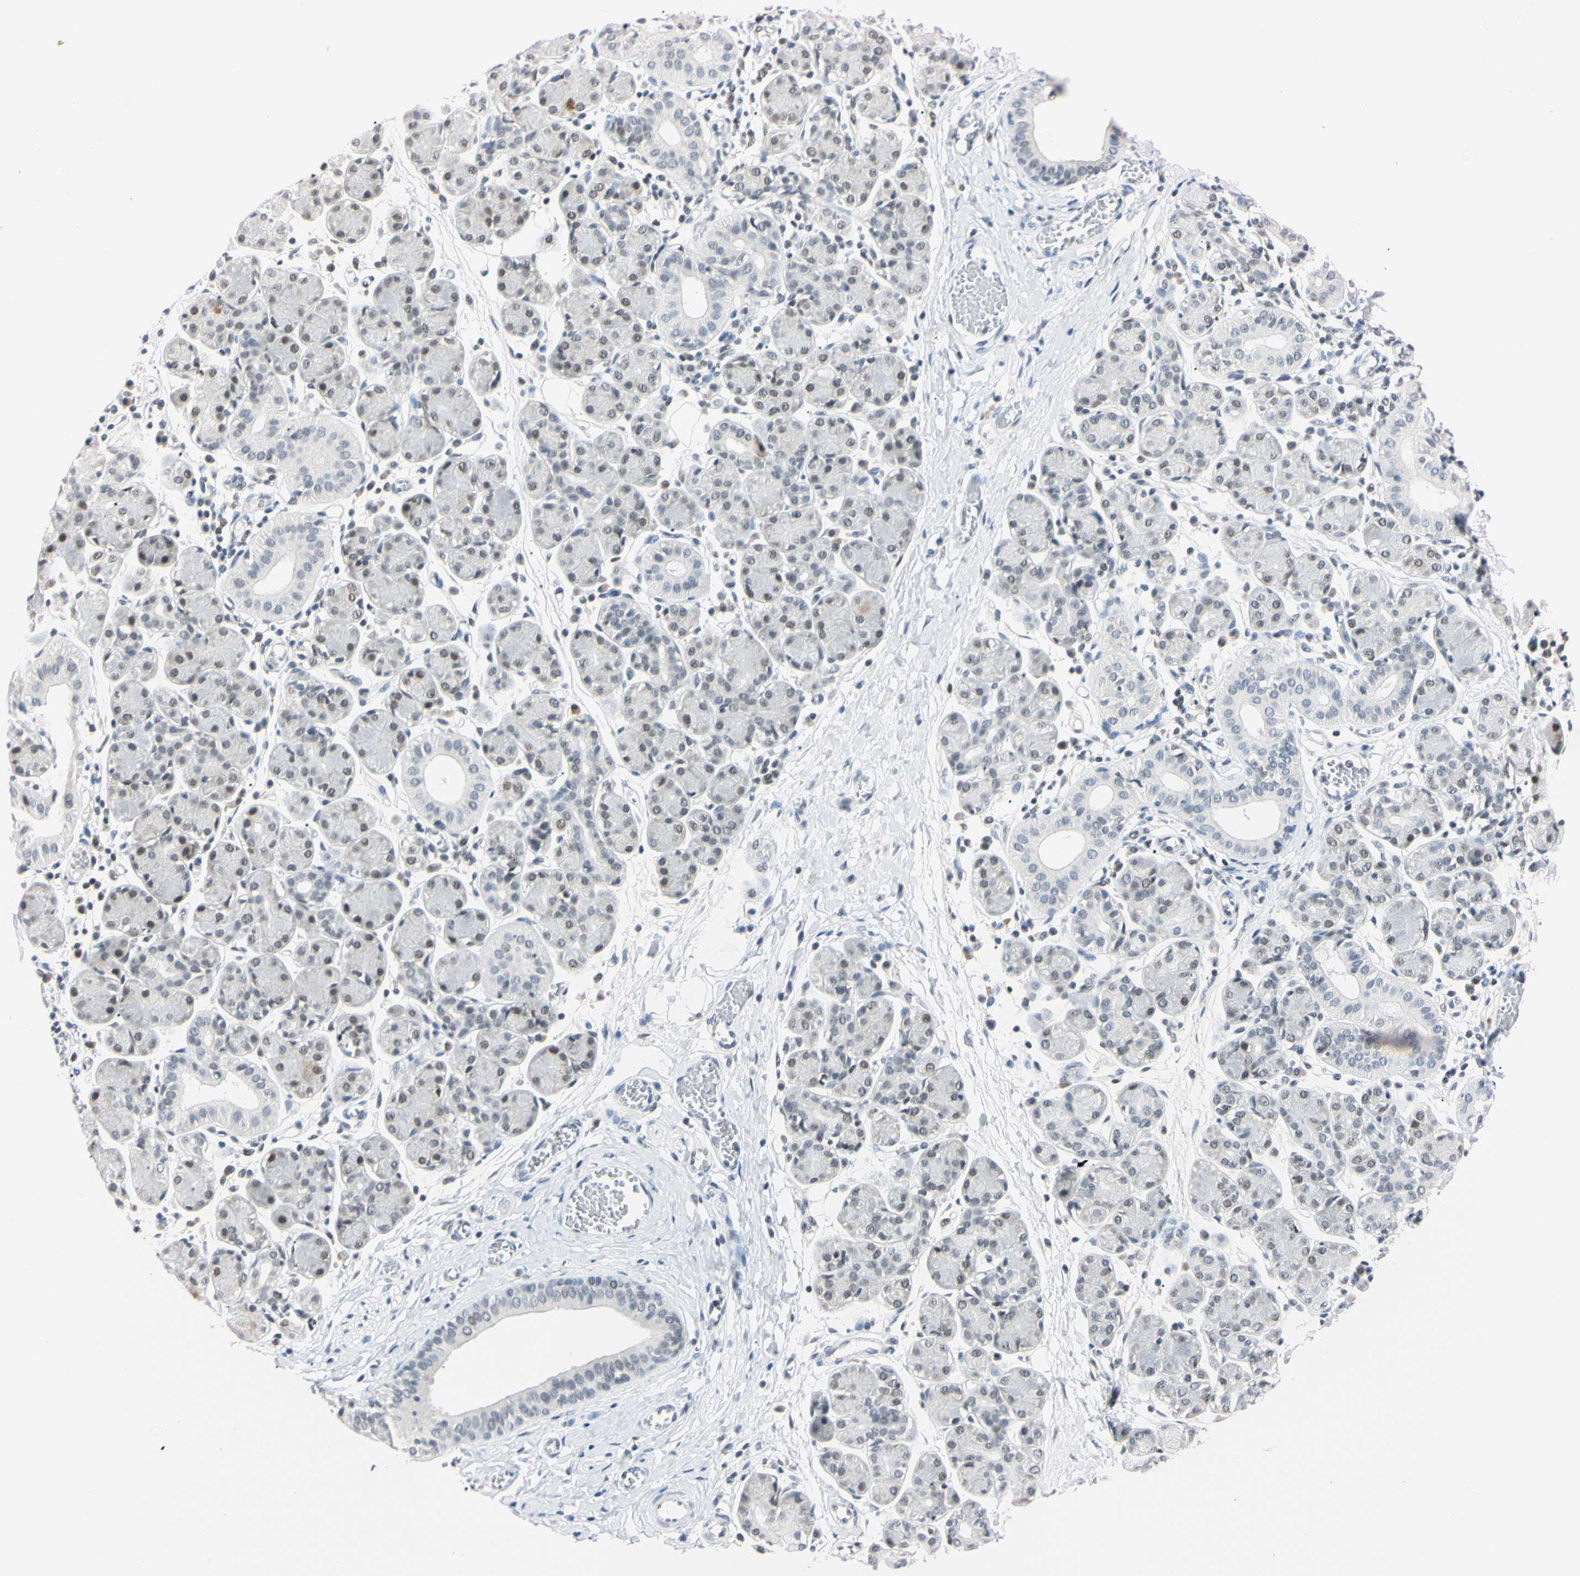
{"staining": {"intensity": "negative", "quantity": "none", "location": "none"}, "tissue": "salivary gland", "cell_type": "Glandular cells", "image_type": "normal", "snomed": [{"axis": "morphology", "description": "Normal tissue, NOS"}, {"axis": "morphology", "description": "Inflammation, NOS"}, {"axis": "topography", "description": "Lymph node"}, {"axis": "topography", "description": "Salivary gland"}], "caption": "The photomicrograph demonstrates no staining of glandular cells in normal salivary gland.", "gene": "C1orf174", "patient": {"sex": "male", "age": 3}}